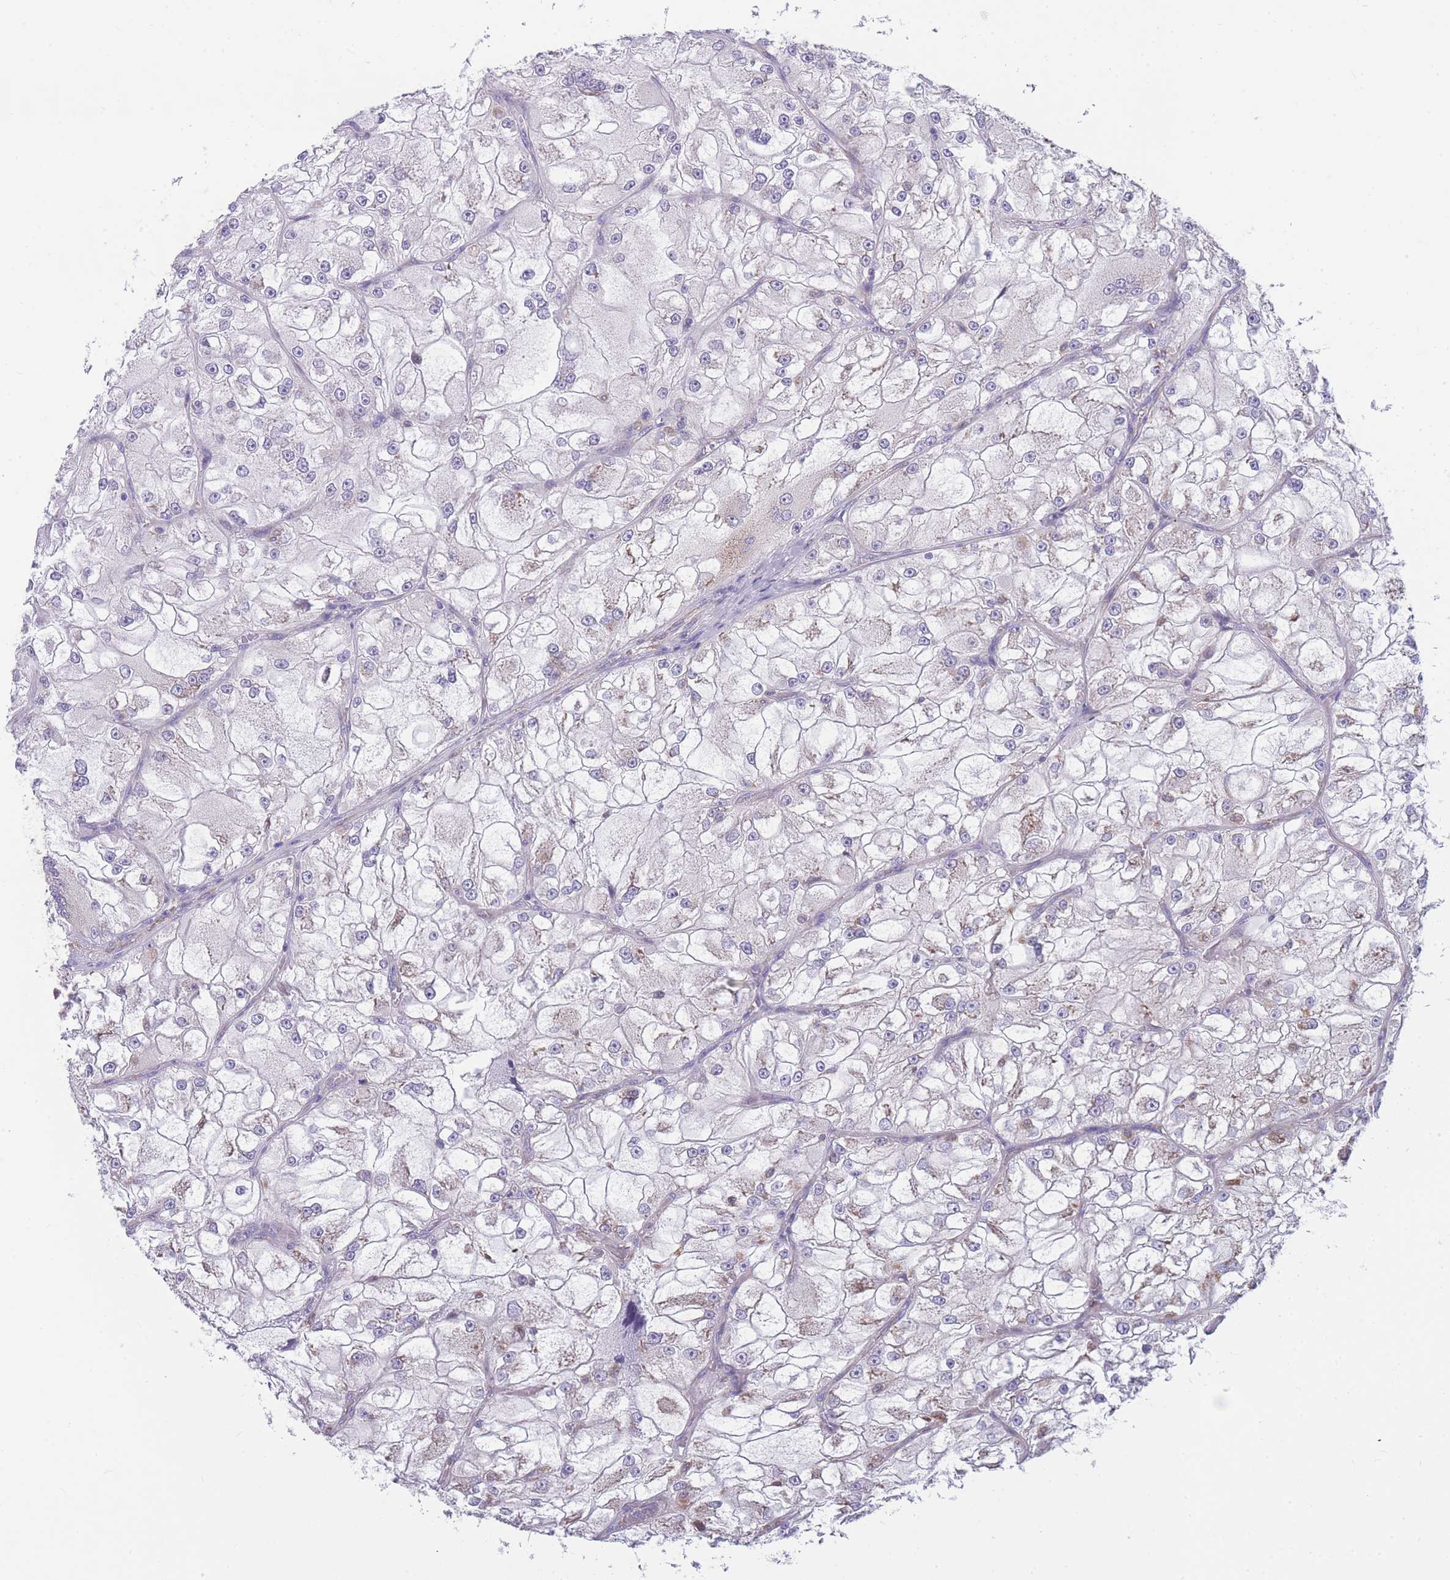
{"staining": {"intensity": "moderate", "quantity": "<25%", "location": "cytoplasmic/membranous,nuclear"}, "tissue": "renal cancer", "cell_type": "Tumor cells", "image_type": "cancer", "snomed": [{"axis": "morphology", "description": "Adenocarcinoma, NOS"}, {"axis": "topography", "description": "Kidney"}], "caption": "Protein staining displays moderate cytoplasmic/membranous and nuclear positivity in approximately <25% of tumor cells in renal cancer (adenocarcinoma).", "gene": "ZNF662", "patient": {"sex": "female", "age": 72}}